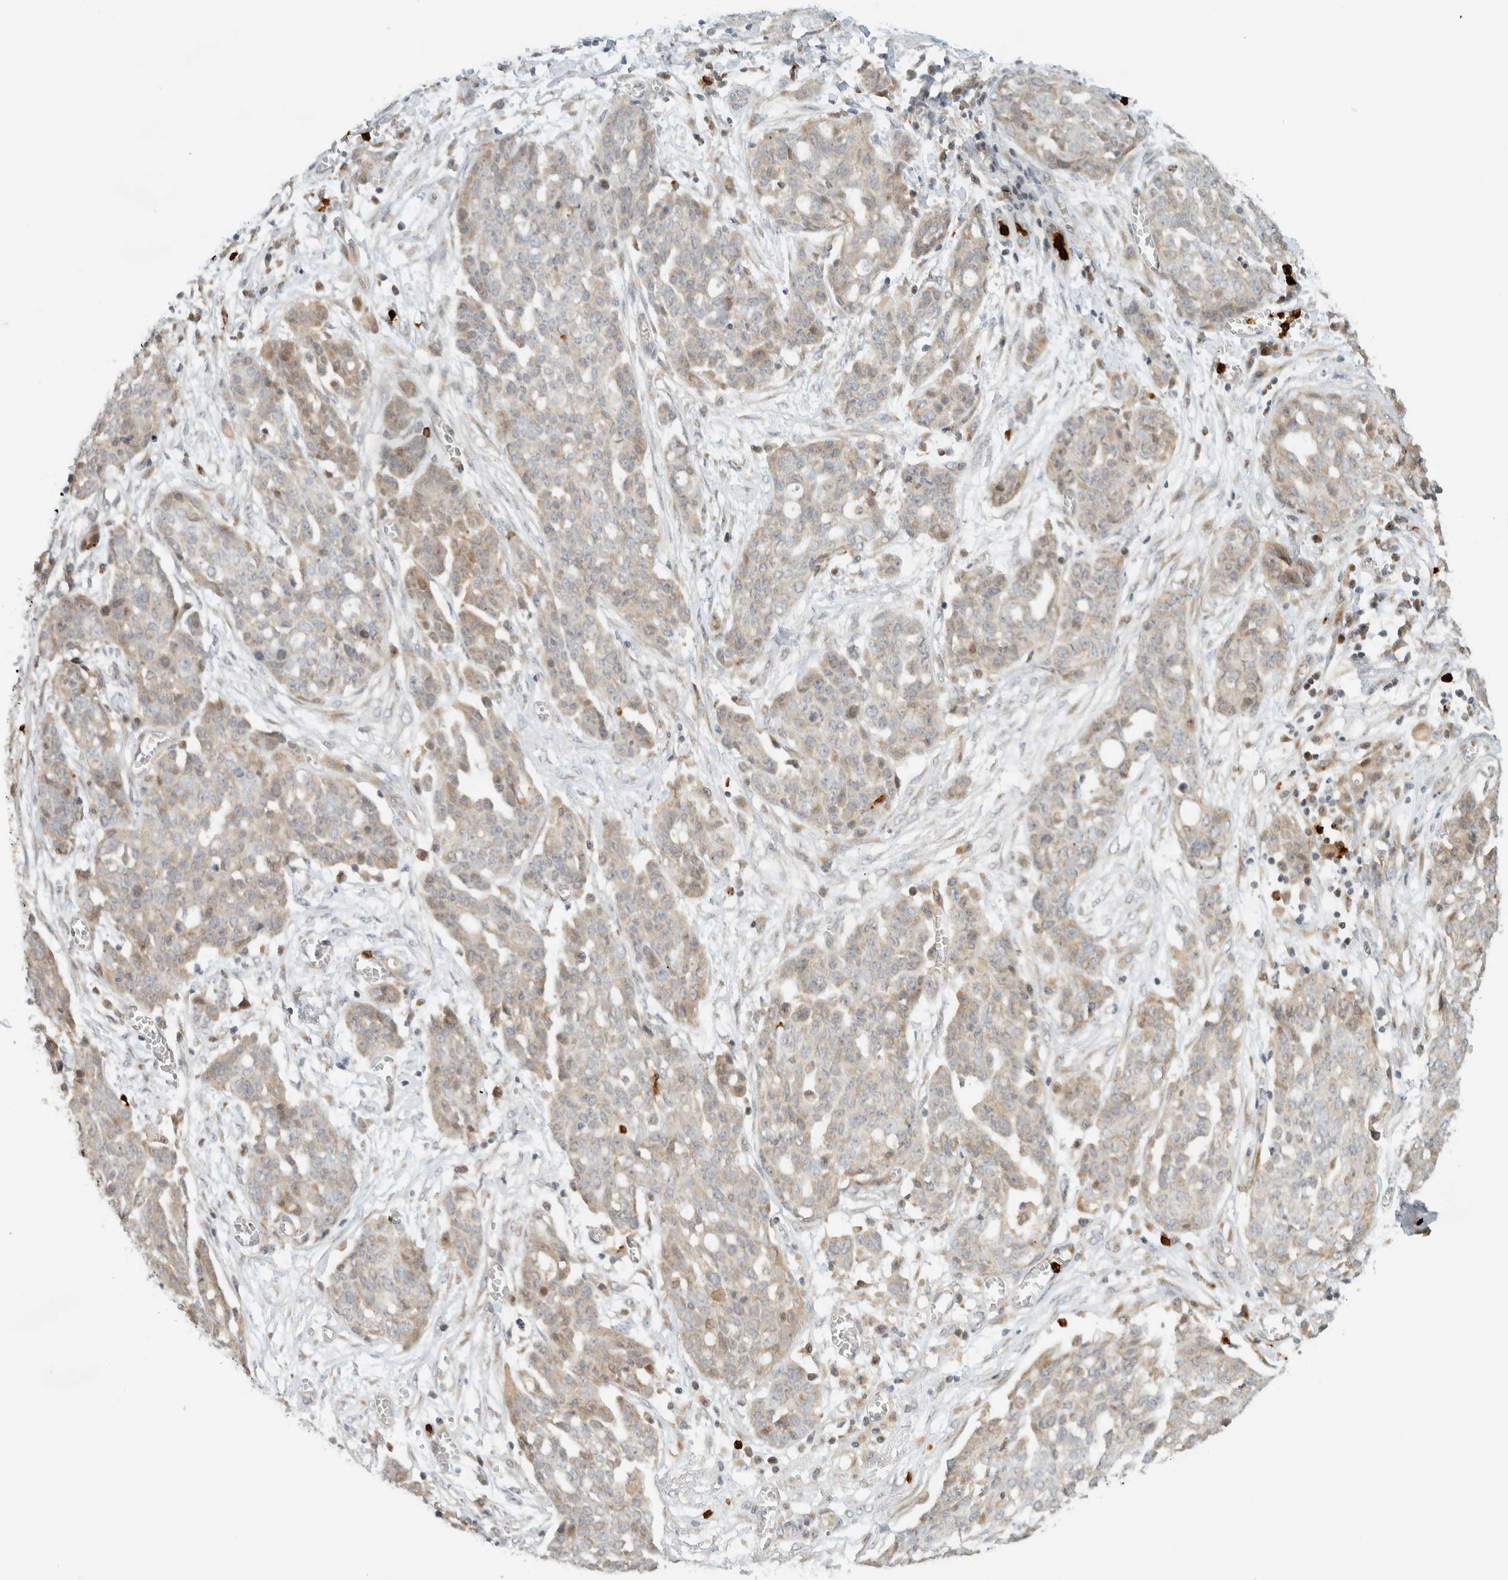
{"staining": {"intensity": "weak", "quantity": "25%-75%", "location": "cytoplasmic/membranous"}, "tissue": "ovarian cancer", "cell_type": "Tumor cells", "image_type": "cancer", "snomed": [{"axis": "morphology", "description": "Cystadenocarcinoma, serous, NOS"}, {"axis": "topography", "description": "Soft tissue"}, {"axis": "topography", "description": "Ovary"}], "caption": "The image exhibits staining of serous cystadenocarcinoma (ovarian), revealing weak cytoplasmic/membranous protein expression (brown color) within tumor cells. (DAB (3,3'-diaminobenzidine) = brown stain, brightfield microscopy at high magnification).", "gene": "CCDC171", "patient": {"sex": "female", "age": 57}}